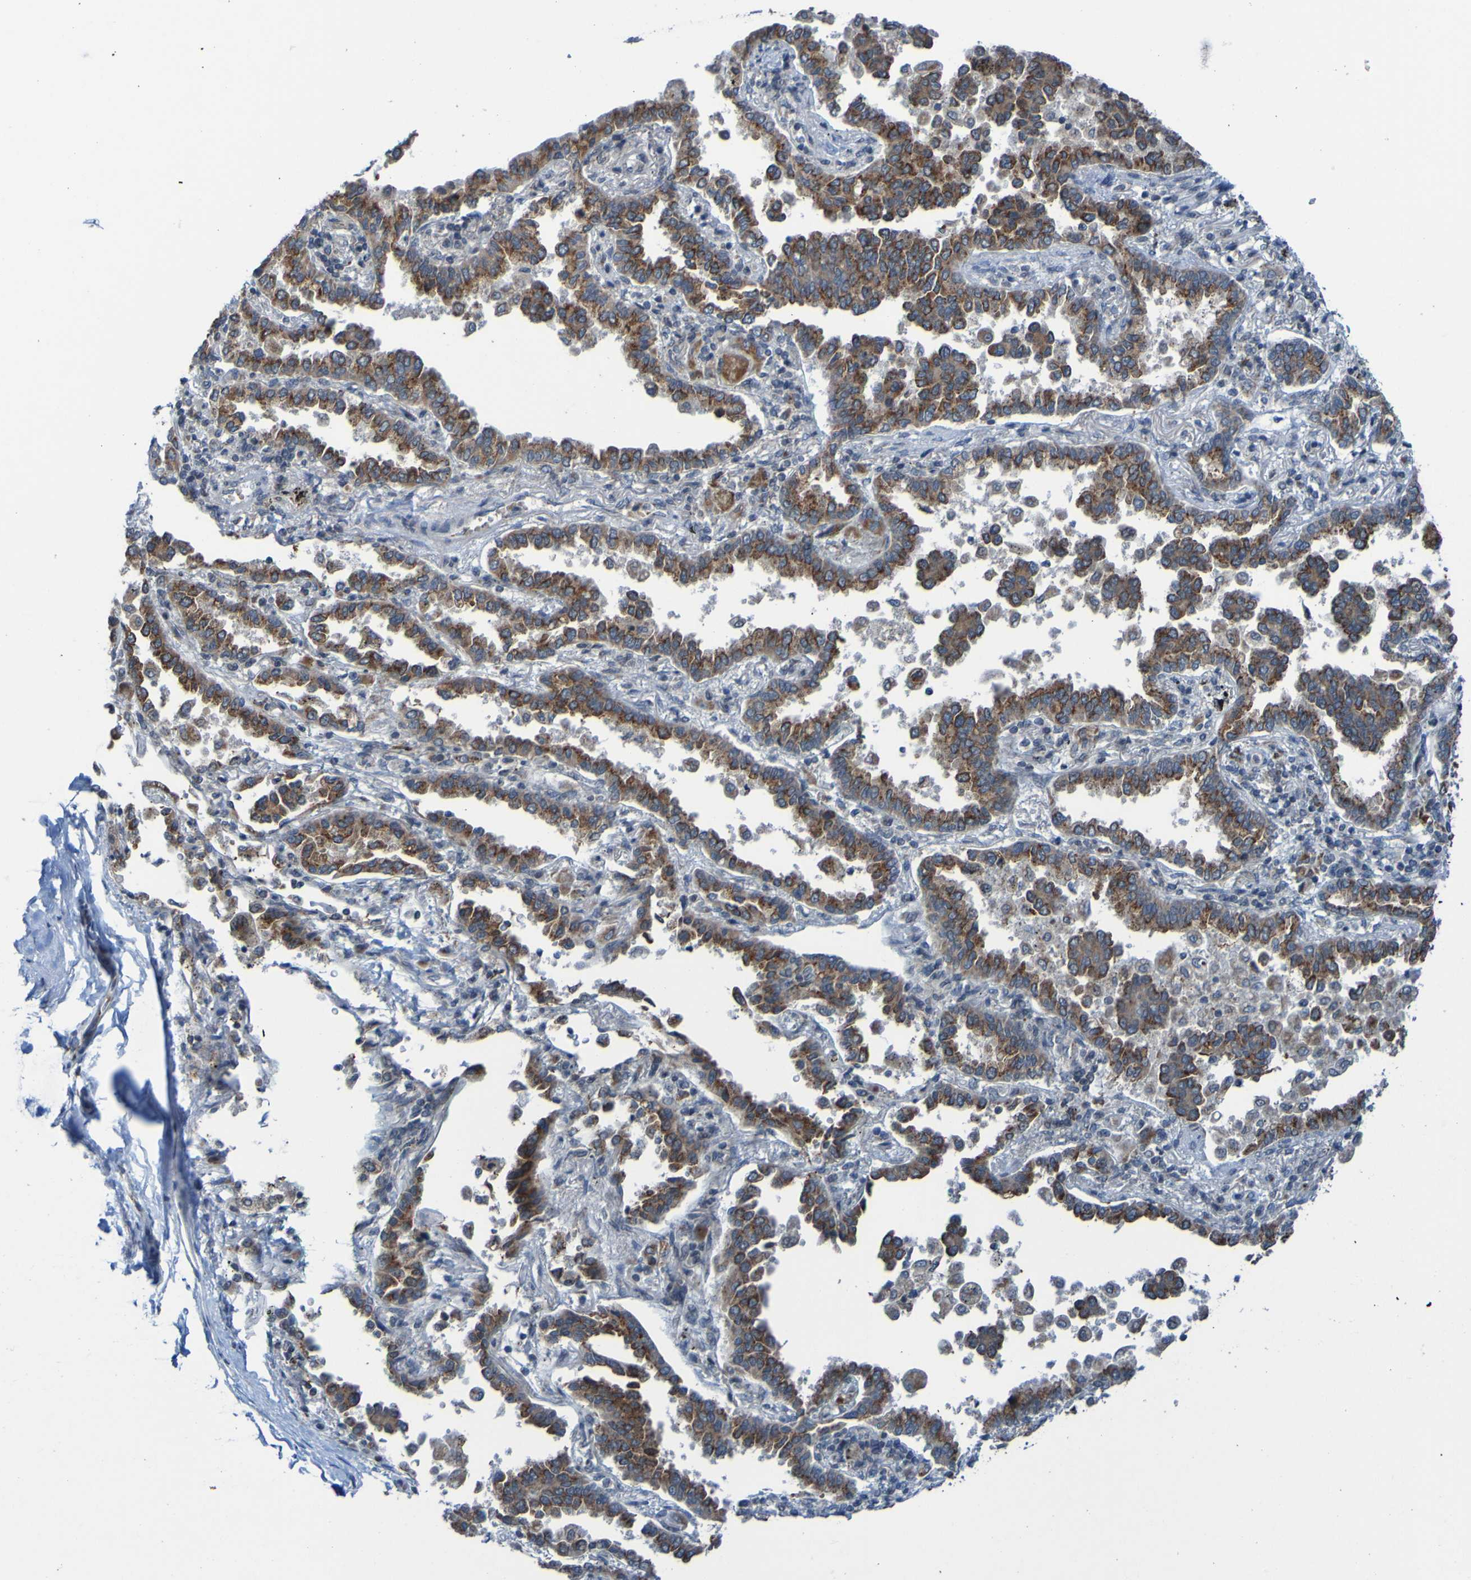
{"staining": {"intensity": "moderate", "quantity": ">75%", "location": "cytoplasmic/membranous"}, "tissue": "lung cancer", "cell_type": "Tumor cells", "image_type": "cancer", "snomed": [{"axis": "morphology", "description": "Normal tissue, NOS"}, {"axis": "morphology", "description": "Adenocarcinoma, NOS"}, {"axis": "topography", "description": "Lung"}], "caption": "An image of human adenocarcinoma (lung) stained for a protein reveals moderate cytoplasmic/membranous brown staining in tumor cells.", "gene": "UNG", "patient": {"sex": "male", "age": 59}}